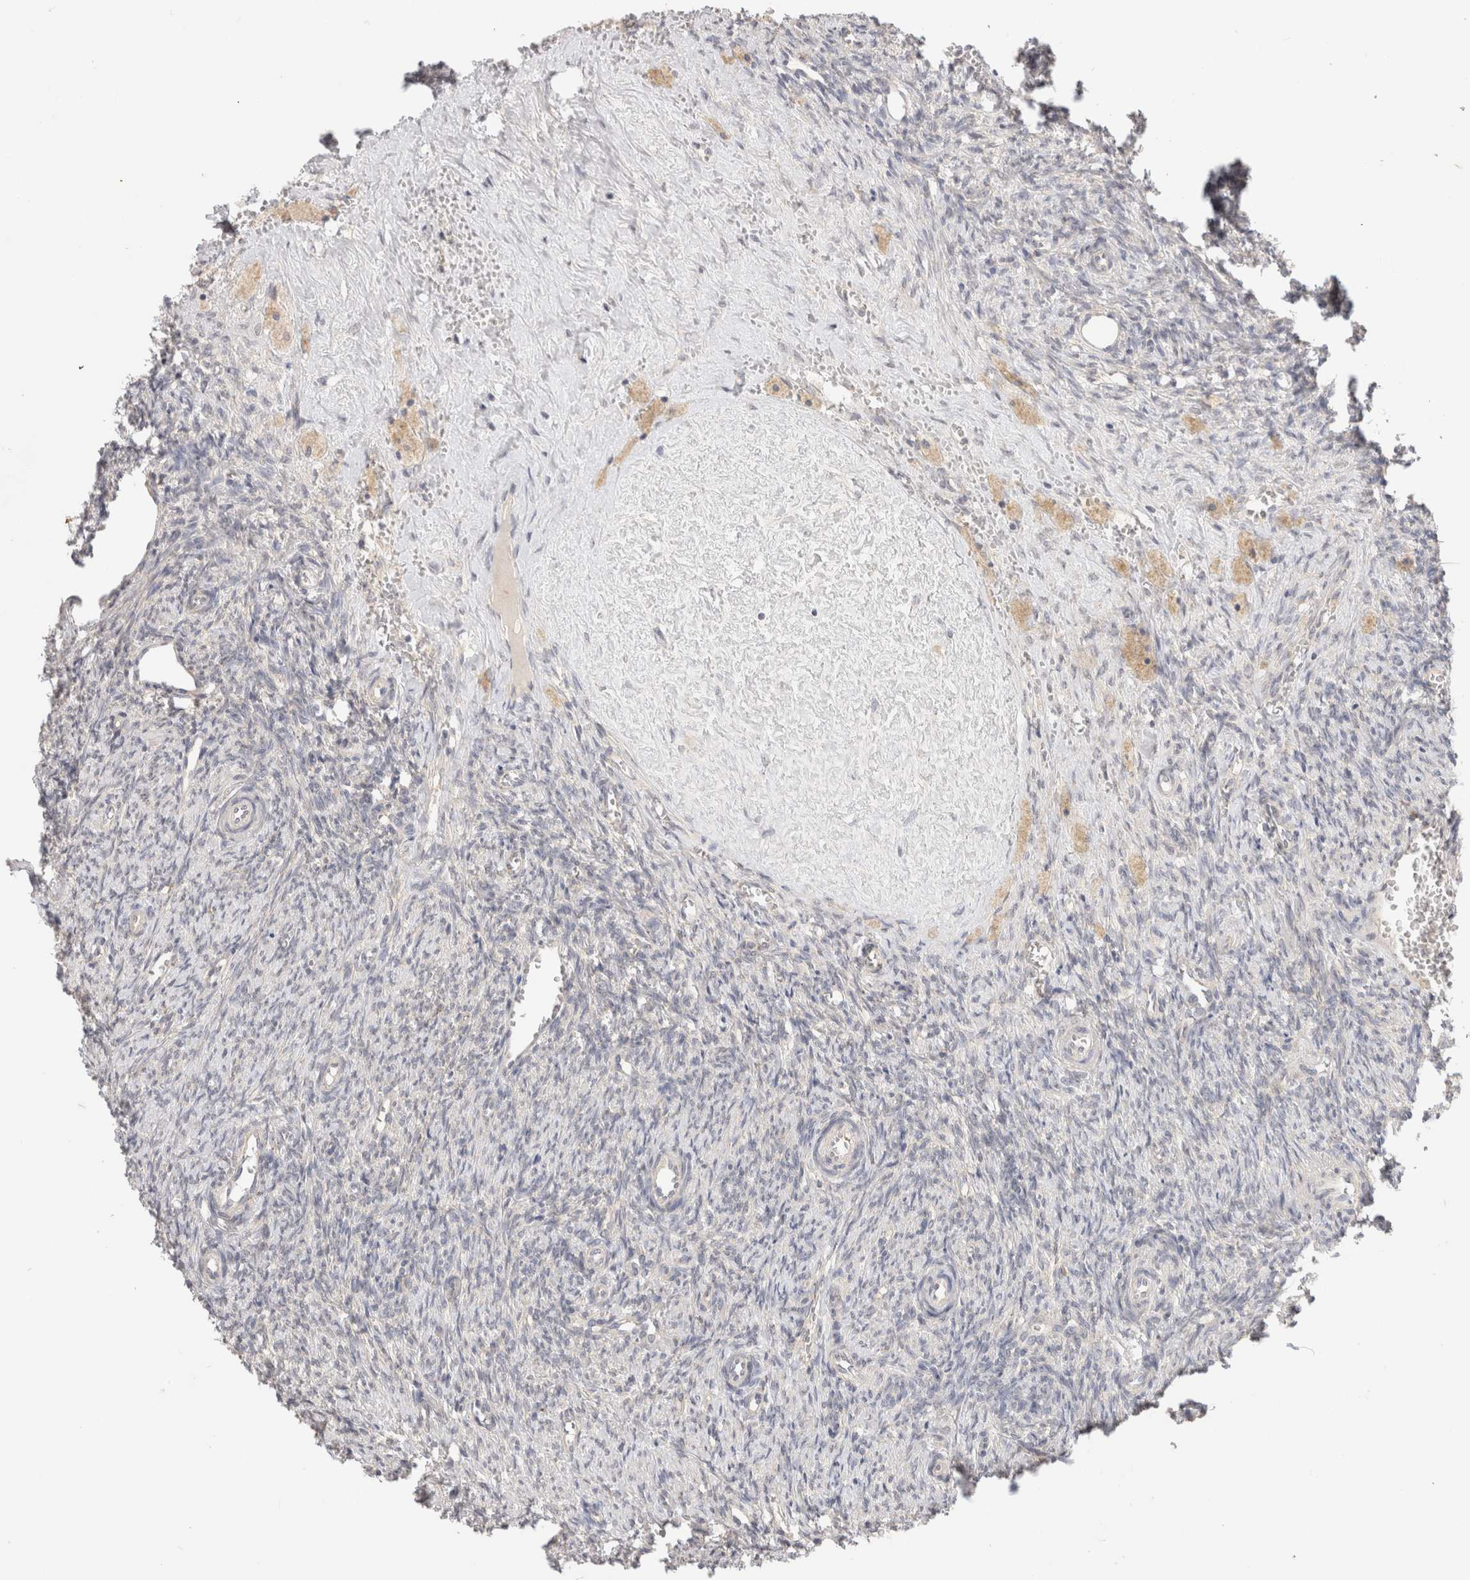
{"staining": {"intensity": "negative", "quantity": "none", "location": "none"}, "tissue": "ovary", "cell_type": "Follicle cells", "image_type": "normal", "snomed": [{"axis": "morphology", "description": "Normal tissue, NOS"}, {"axis": "topography", "description": "Ovary"}], "caption": "A histopathology image of ovary stained for a protein displays no brown staining in follicle cells.", "gene": "CHRM4", "patient": {"sex": "female", "age": 41}}